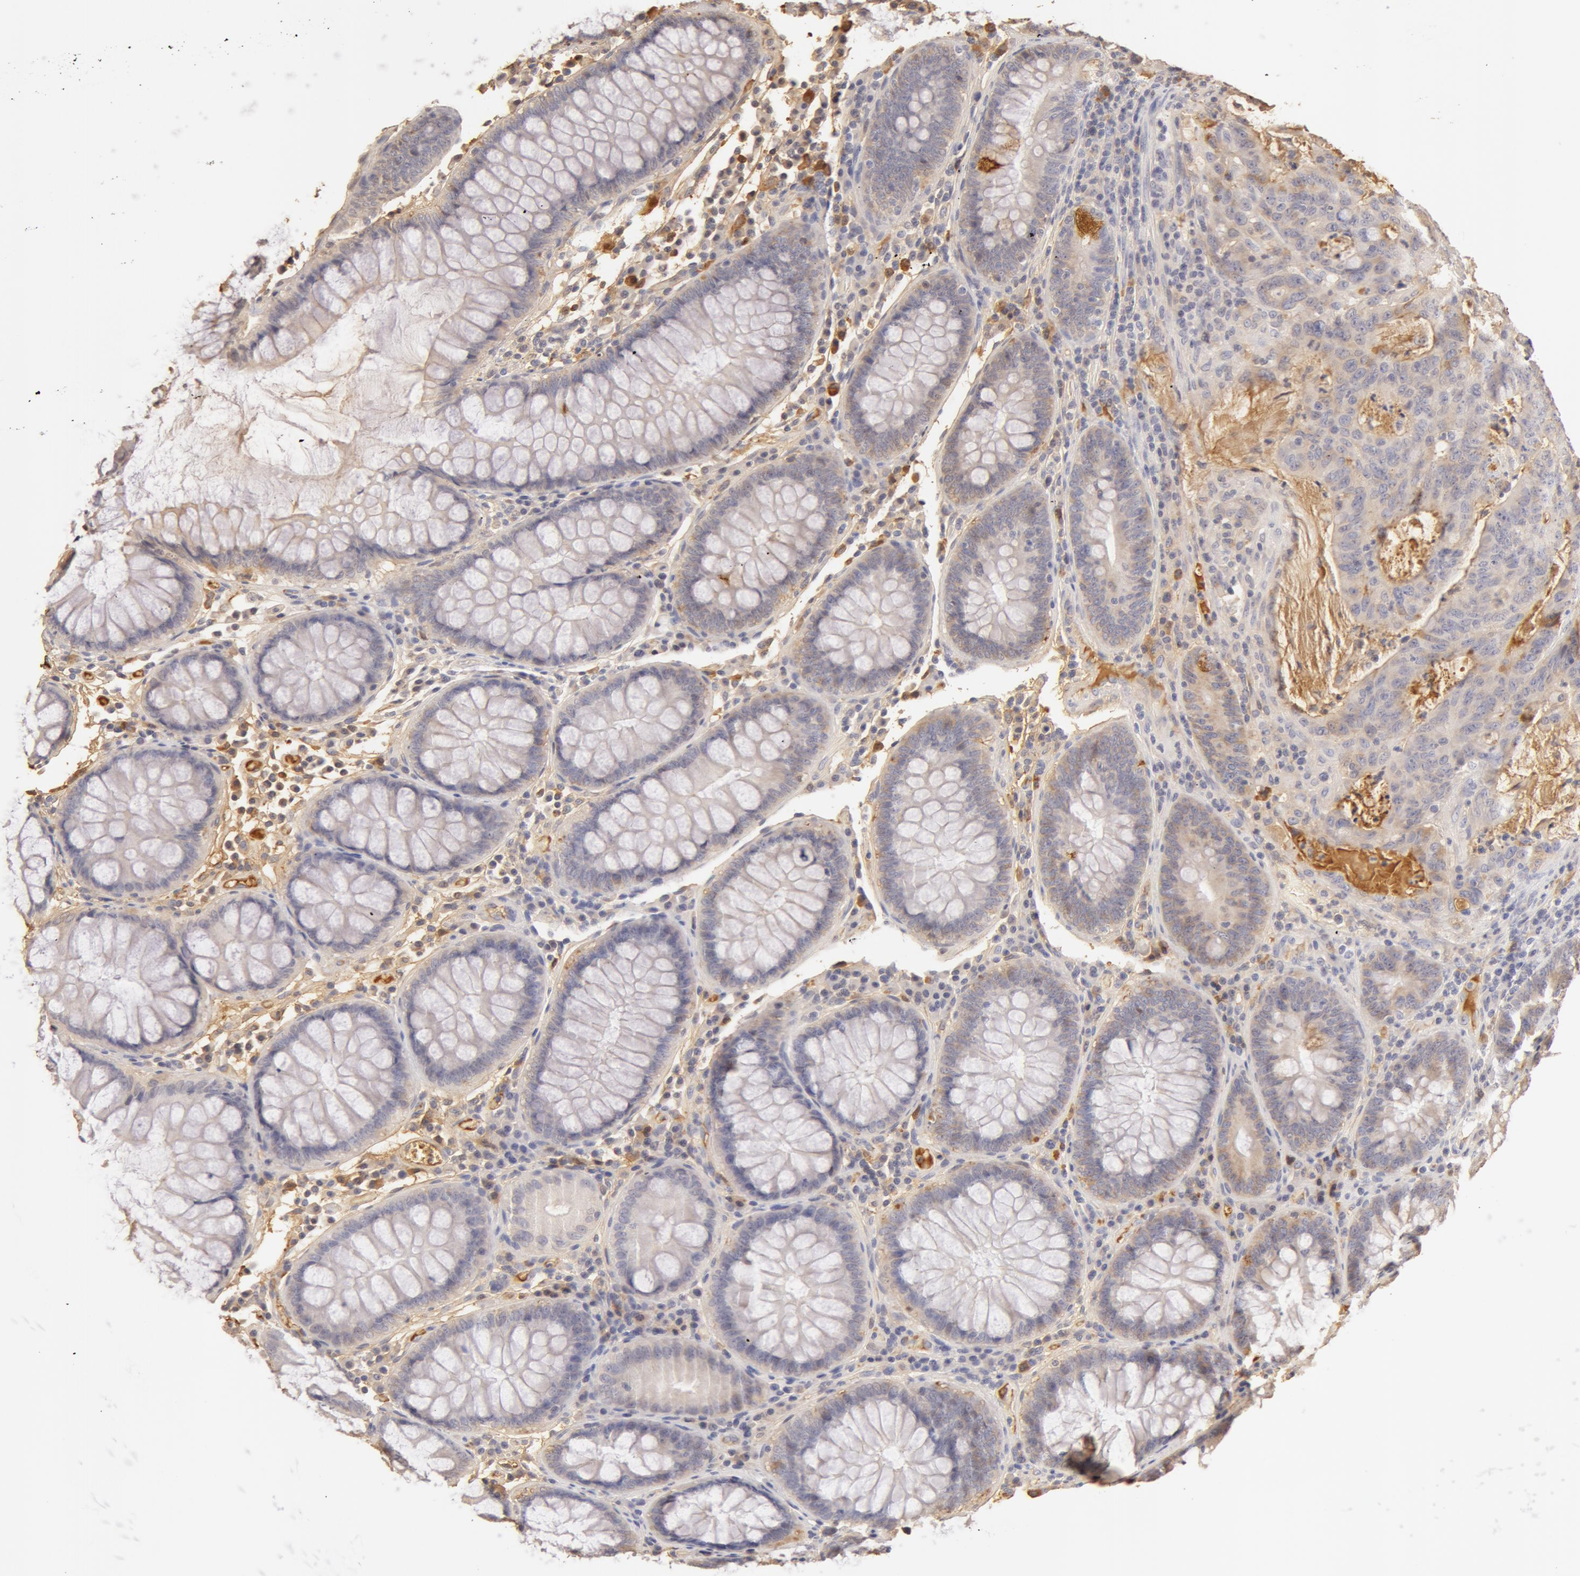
{"staining": {"intensity": "weak", "quantity": ">75%", "location": "cytoplasmic/membranous"}, "tissue": "colorectal cancer", "cell_type": "Tumor cells", "image_type": "cancer", "snomed": [{"axis": "morphology", "description": "Adenocarcinoma, NOS"}, {"axis": "topography", "description": "Colon"}], "caption": "Immunohistochemistry staining of colorectal cancer, which exhibits low levels of weak cytoplasmic/membranous expression in approximately >75% of tumor cells indicating weak cytoplasmic/membranous protein staining. The staining was performed using DAB (brown) for protein detection and nuclei were counterstained in hematoxylin (blue).", "gene": "TF", "patient": {"sex": "male", "age": 54}}